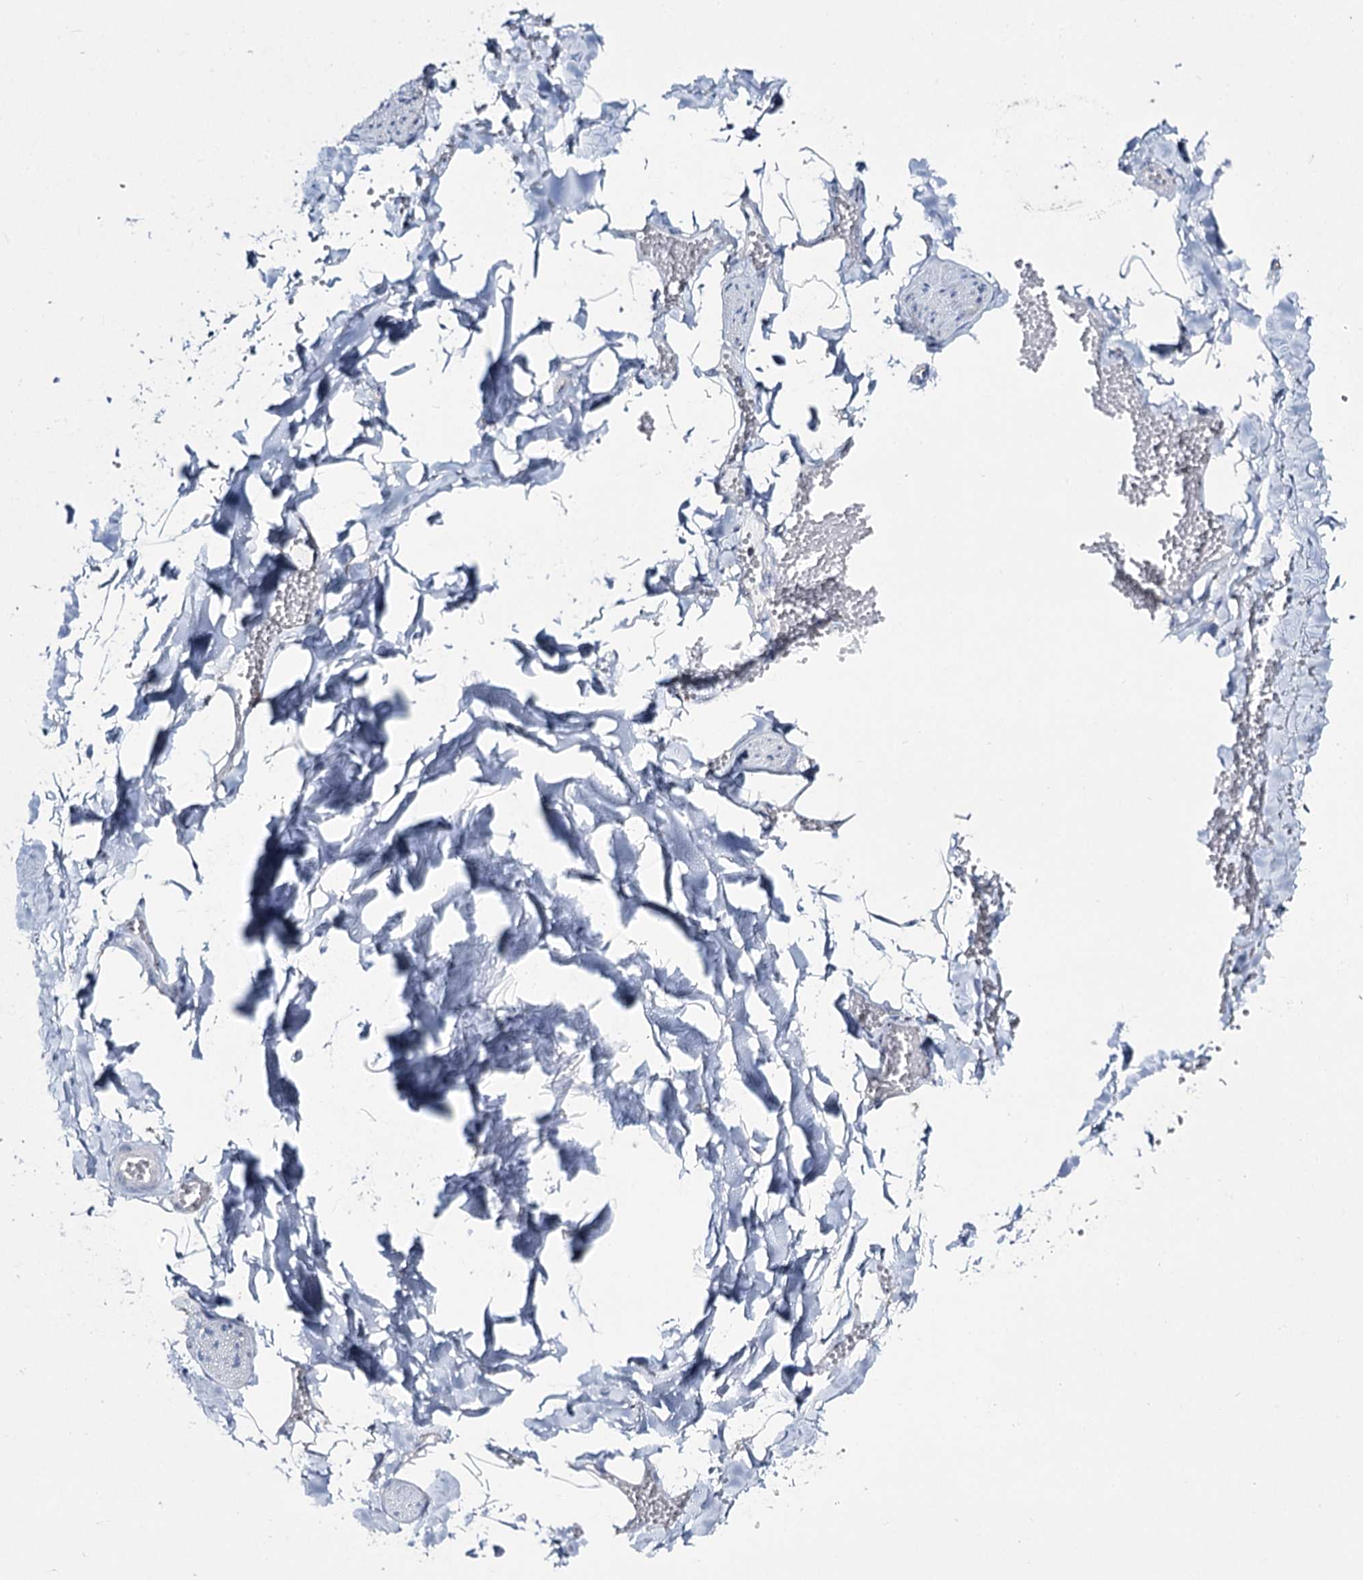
{"staining": {"intensity": "negative", "quantity": "none", "location": "none"}, "tissue": "adipose tissue", "cell_type": "Adipocytes", "image_type": "normal", "snomed": [{"axis": "morphology", "description": "Normal tissue, NOS"}, {"axis": "topography", "description": "Gallbladder"}, {"axis": "topography", "description": "Peripheral nerve tissue"}], "caption": "The immunohistochemistry (IHC) histopathology image has no significant positivity in adipocytes of adipose tissue.", "gene": "CCDC88A", "patient": {"sex": "male", "age": 38}}